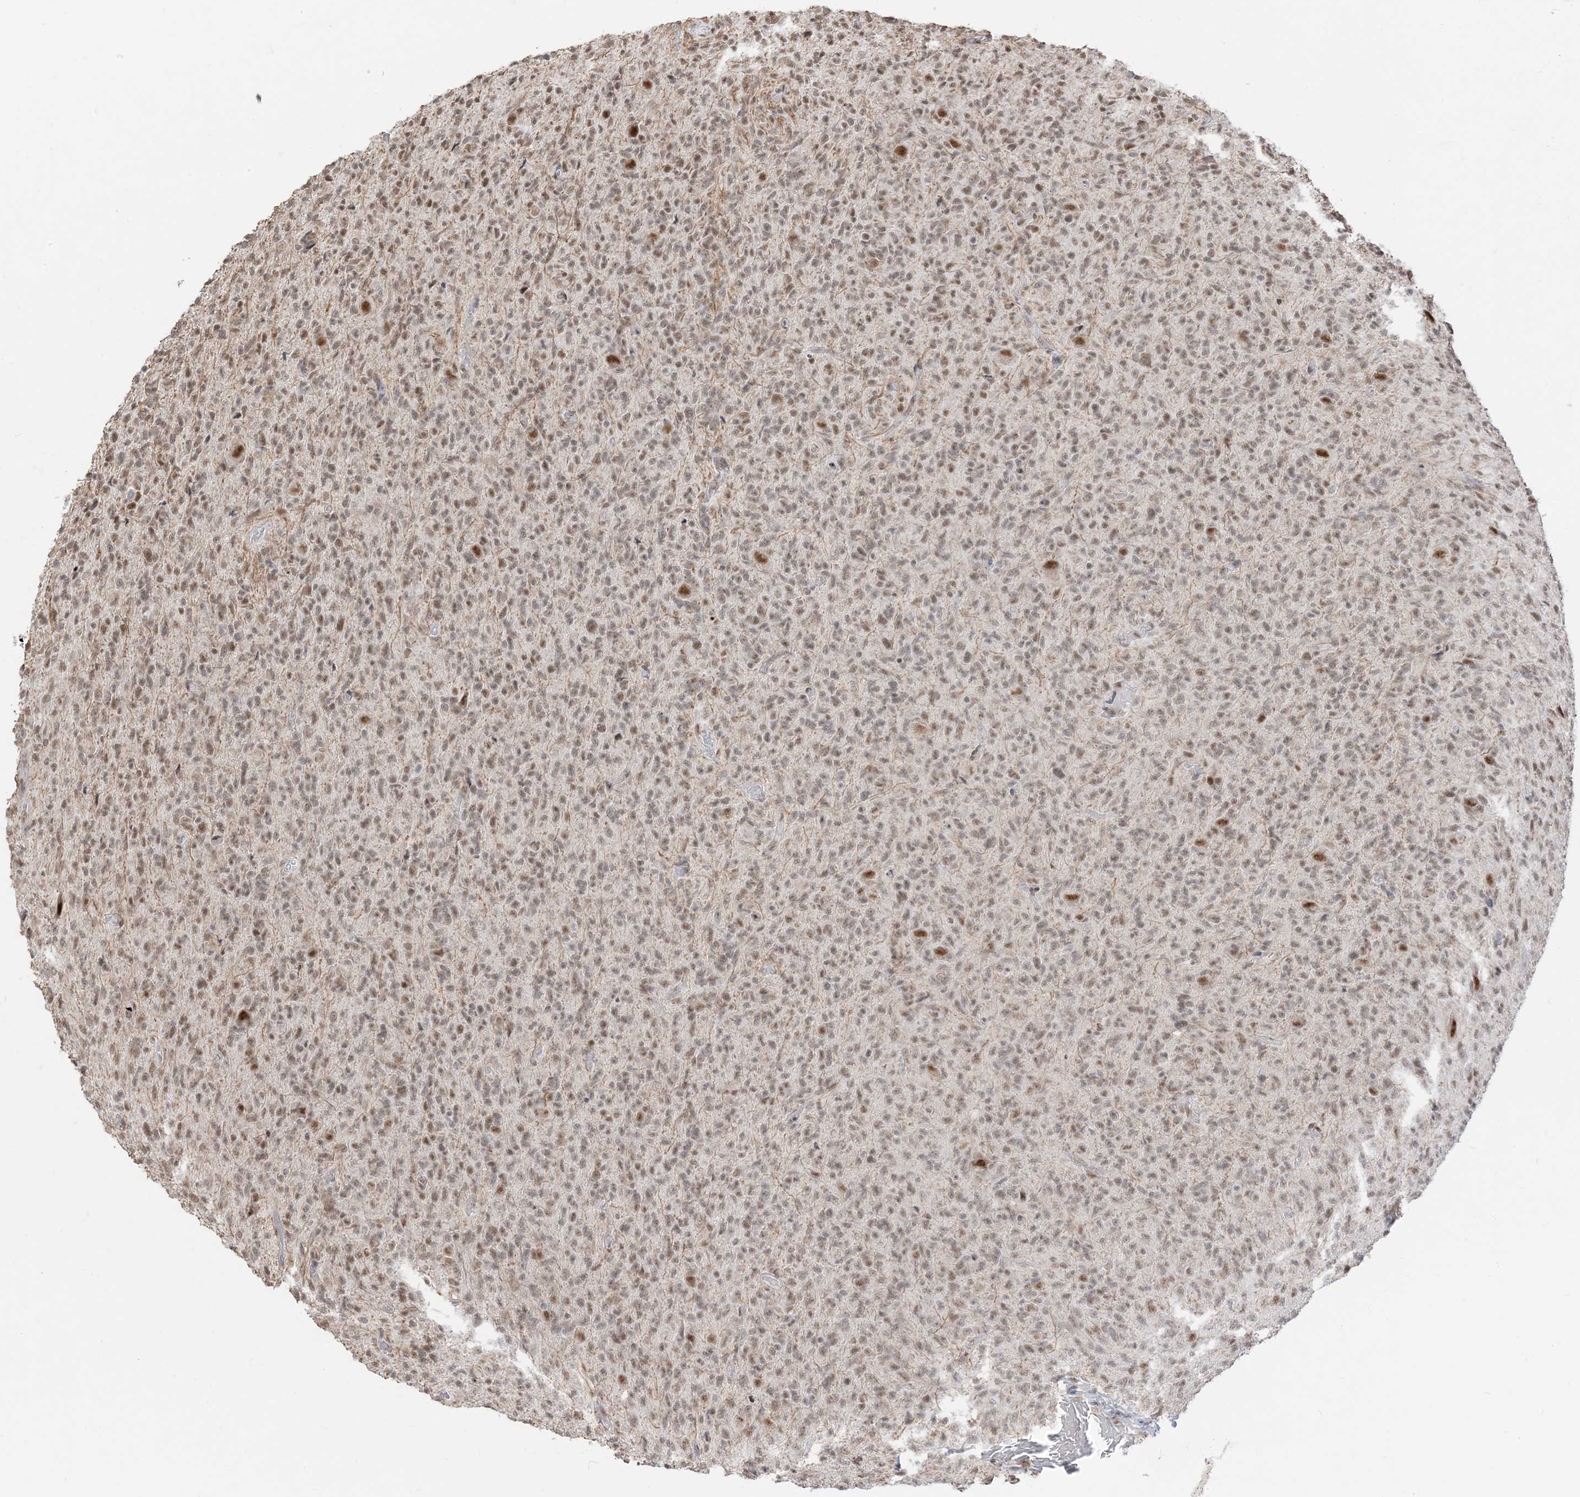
{"staining": {"intensity": "moderate", "quantity": ">75%", "location": "nuclear"}, "tissue": "glioma", "cell_type": "Tumor cells", "image_type": "cancer", "snomed": [{"axis": "morphology", "description": "Glioma, malignant, High grade"}, {"axis": "topography", "description": "Brain"}], "caption": "Malignant glioma (high-grade) tissue exhibits moderate nuclear positivity in approximately >75% of tumor cells, visualized by immunohistochemistry.", "gene": "ARGLU1", "patient": {"sex": "female", "age": 57}}